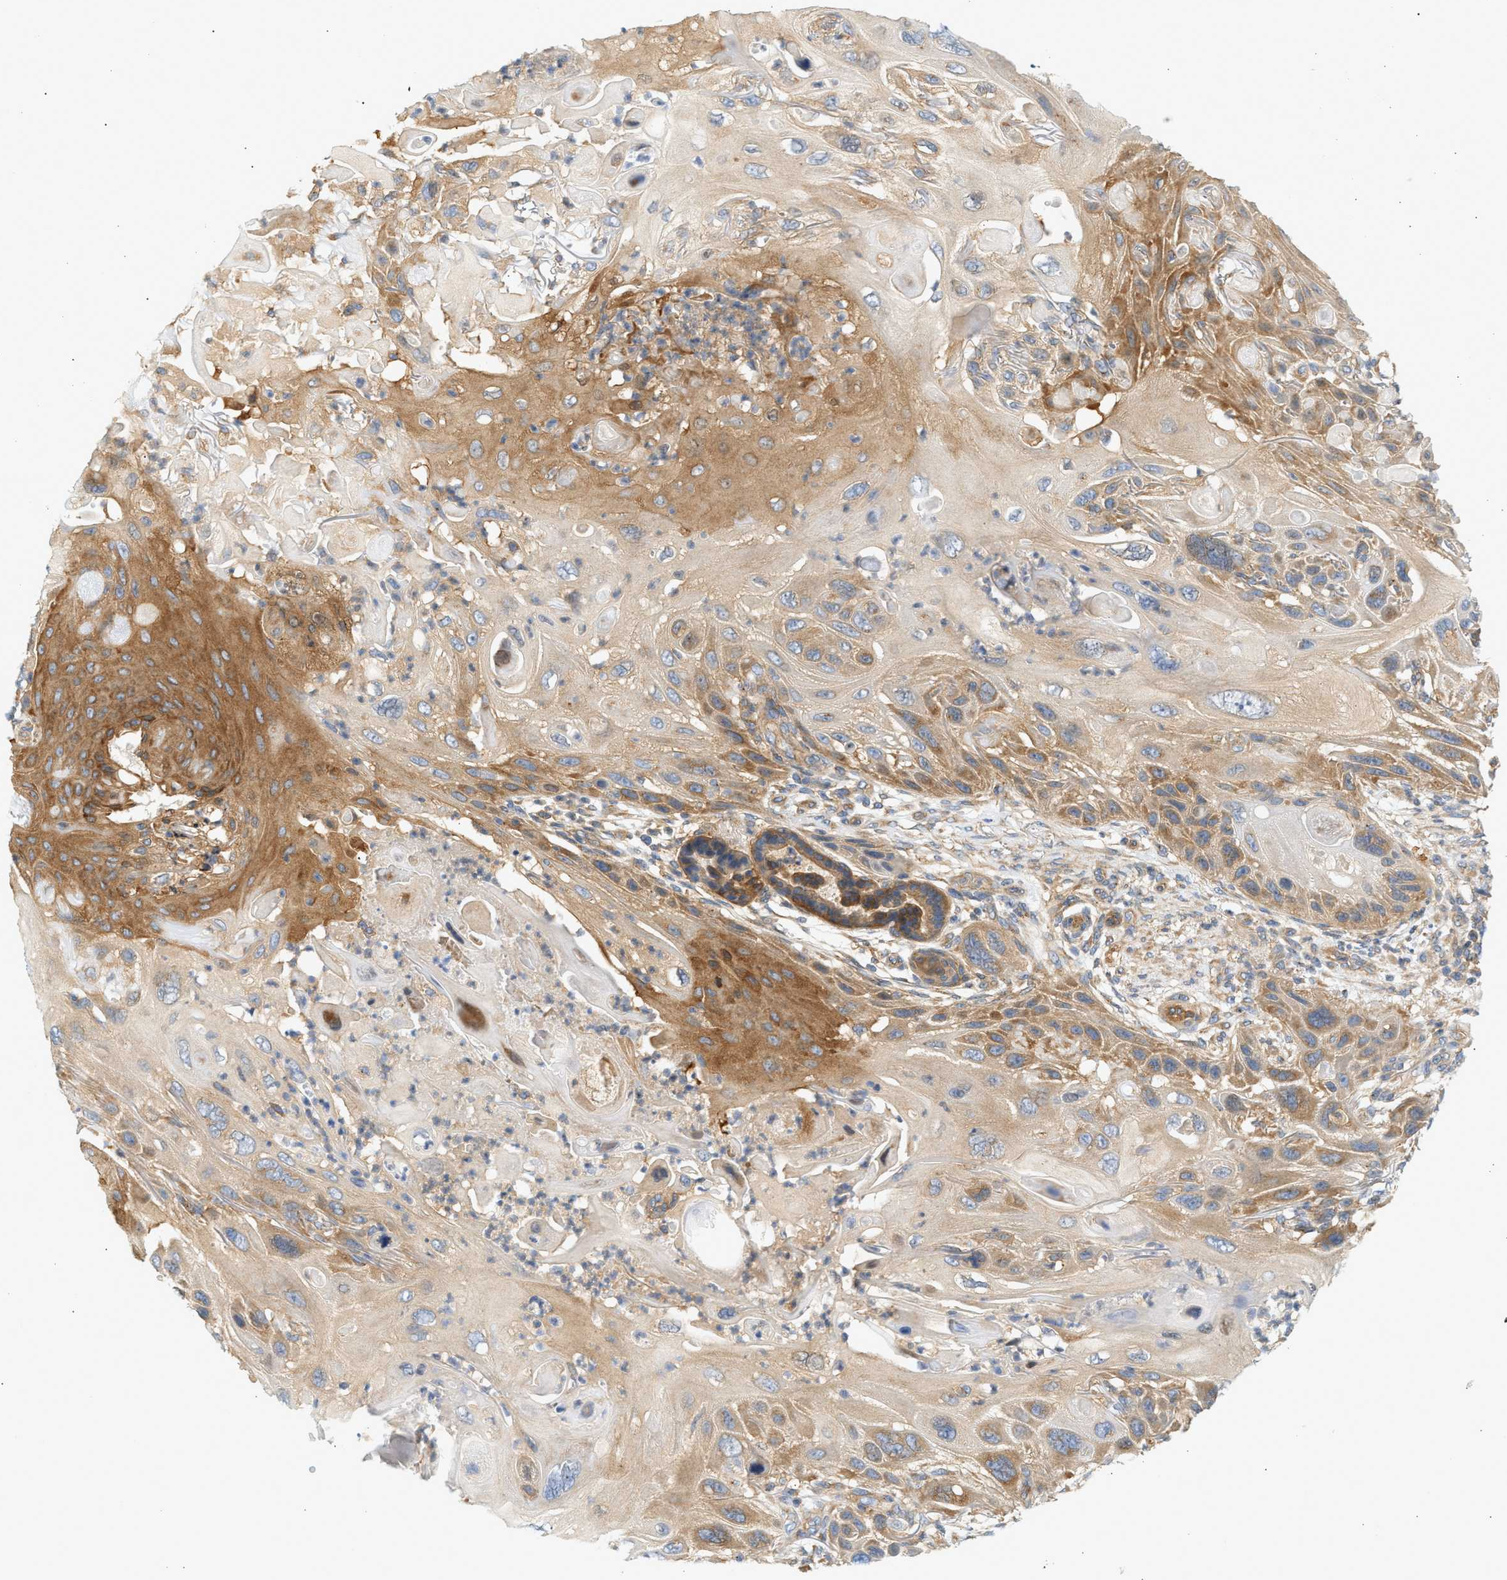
{"staining": {"intensity": "moderate", "quantity": ">75%", "location": "cytoplasmic/membranous"}, "tissue": "skin cancer", "cell_type": "Tumor cells", "image_type": "cancer", "snomed": [{"axis": "morphology", "description": "Squamous cell carcinoma, NOS"}, {"axis": "topography", "description": "Skin"}], "caption": "Human squamous cell carcinoma (skin) stained for a protein (brown) demonstrates moderate cytoplasmic/membranous positive positivity in about >75% of tumor cells.", "gene": "PAFAH1B1", "patient": {"sex": "female", "age": 77}}